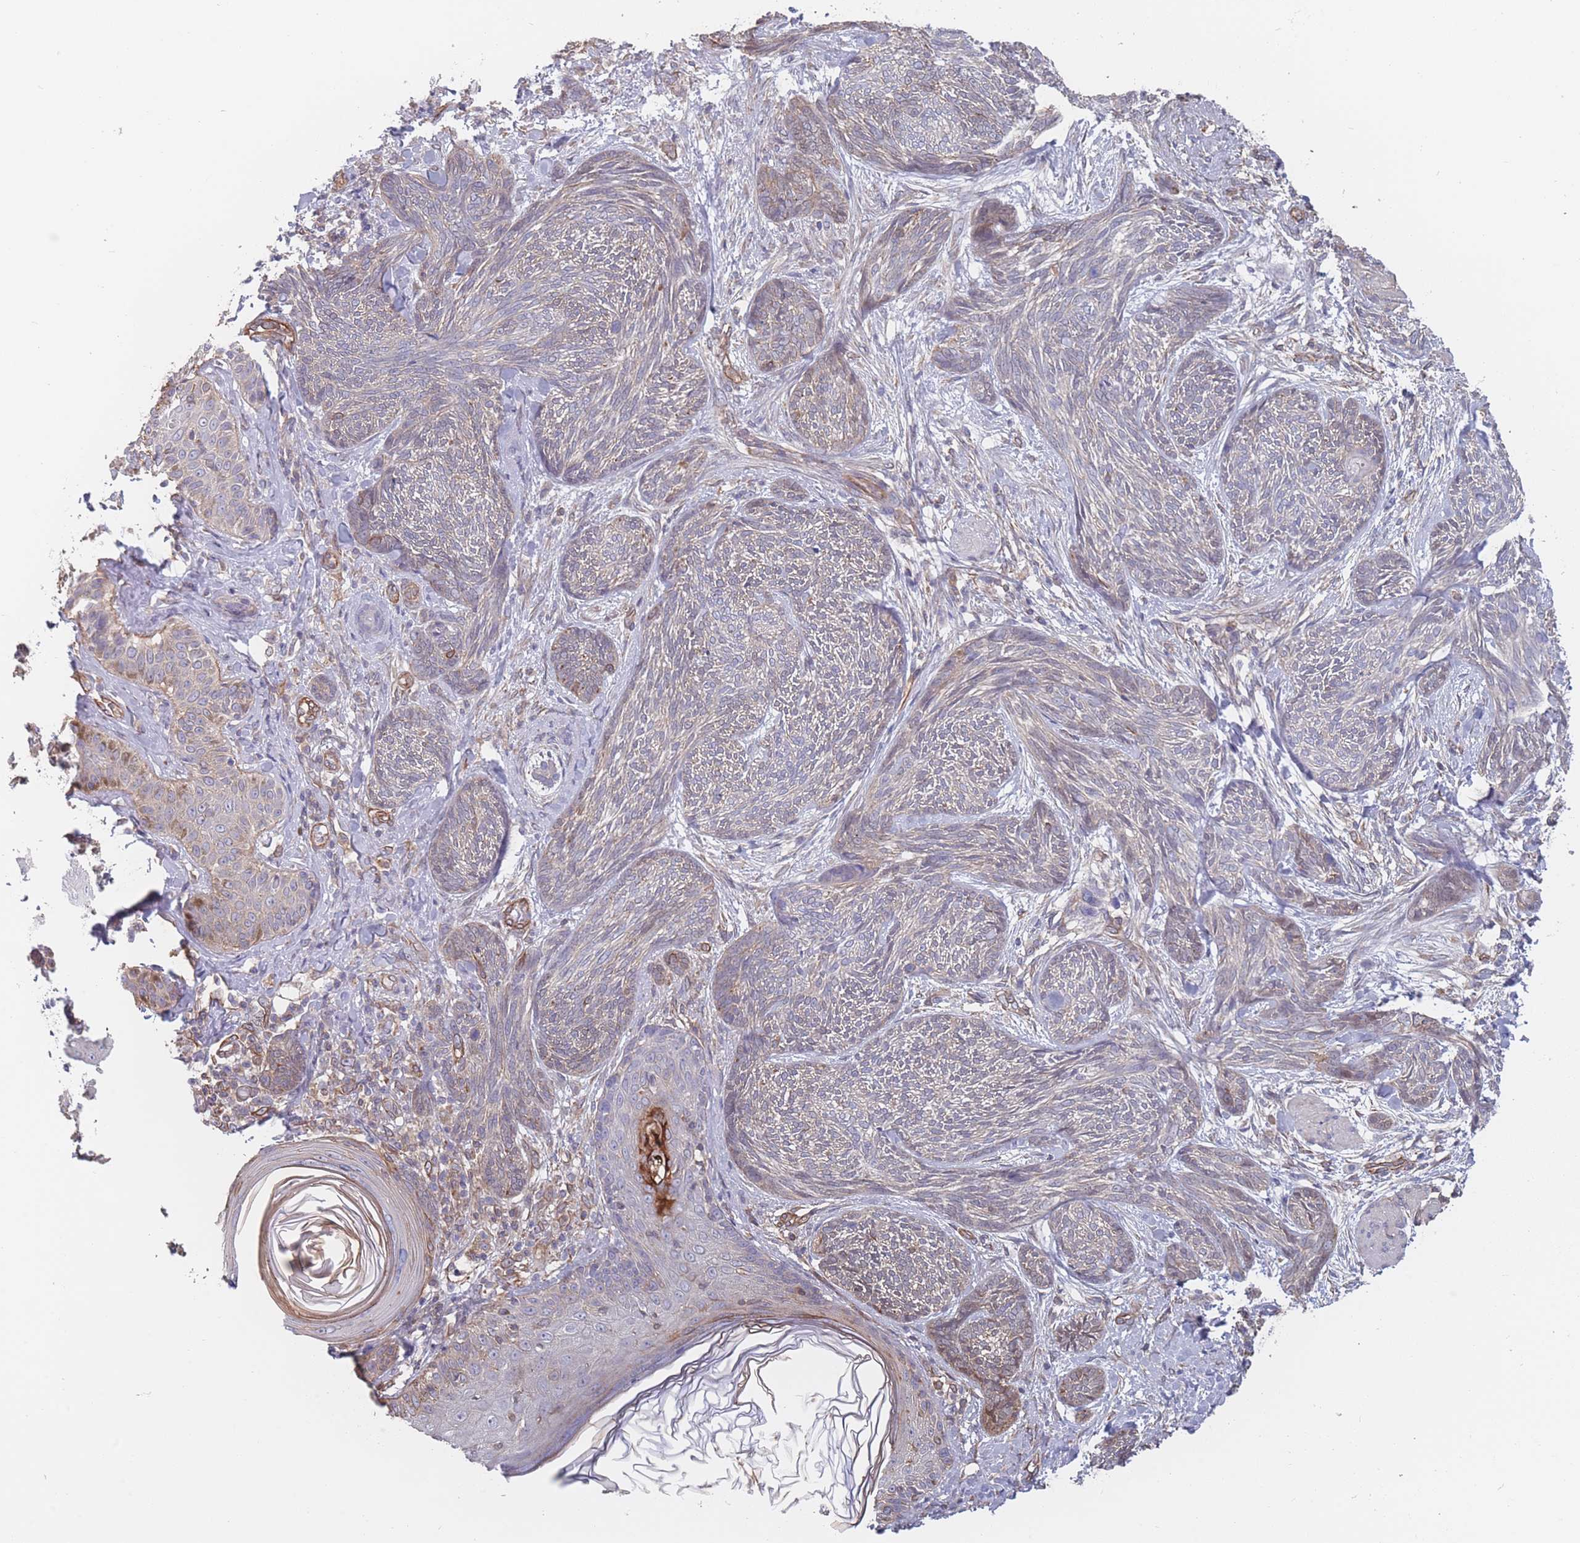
{"staining": {"intensity": "weak", "quantity": "25%-75%", "location": "cytoplasmic/membranous"}, "tissue": "skin cancer", "cell_type": "Tumor cells", "image_type": "cancer", "snomed": [{"axis": "morphology", "description": "Basal cell carcinoma"}, {"axis": "topography", "description": "Skin"}], "caption": "Skin cancer was stained to show a protein in brown. There is low levels of weak cytoplasmic/membranous expression in about 25%-75% of tumor cells.", "gene": "SLC1A6", "patient": {"sex": "male", "age": 73}}